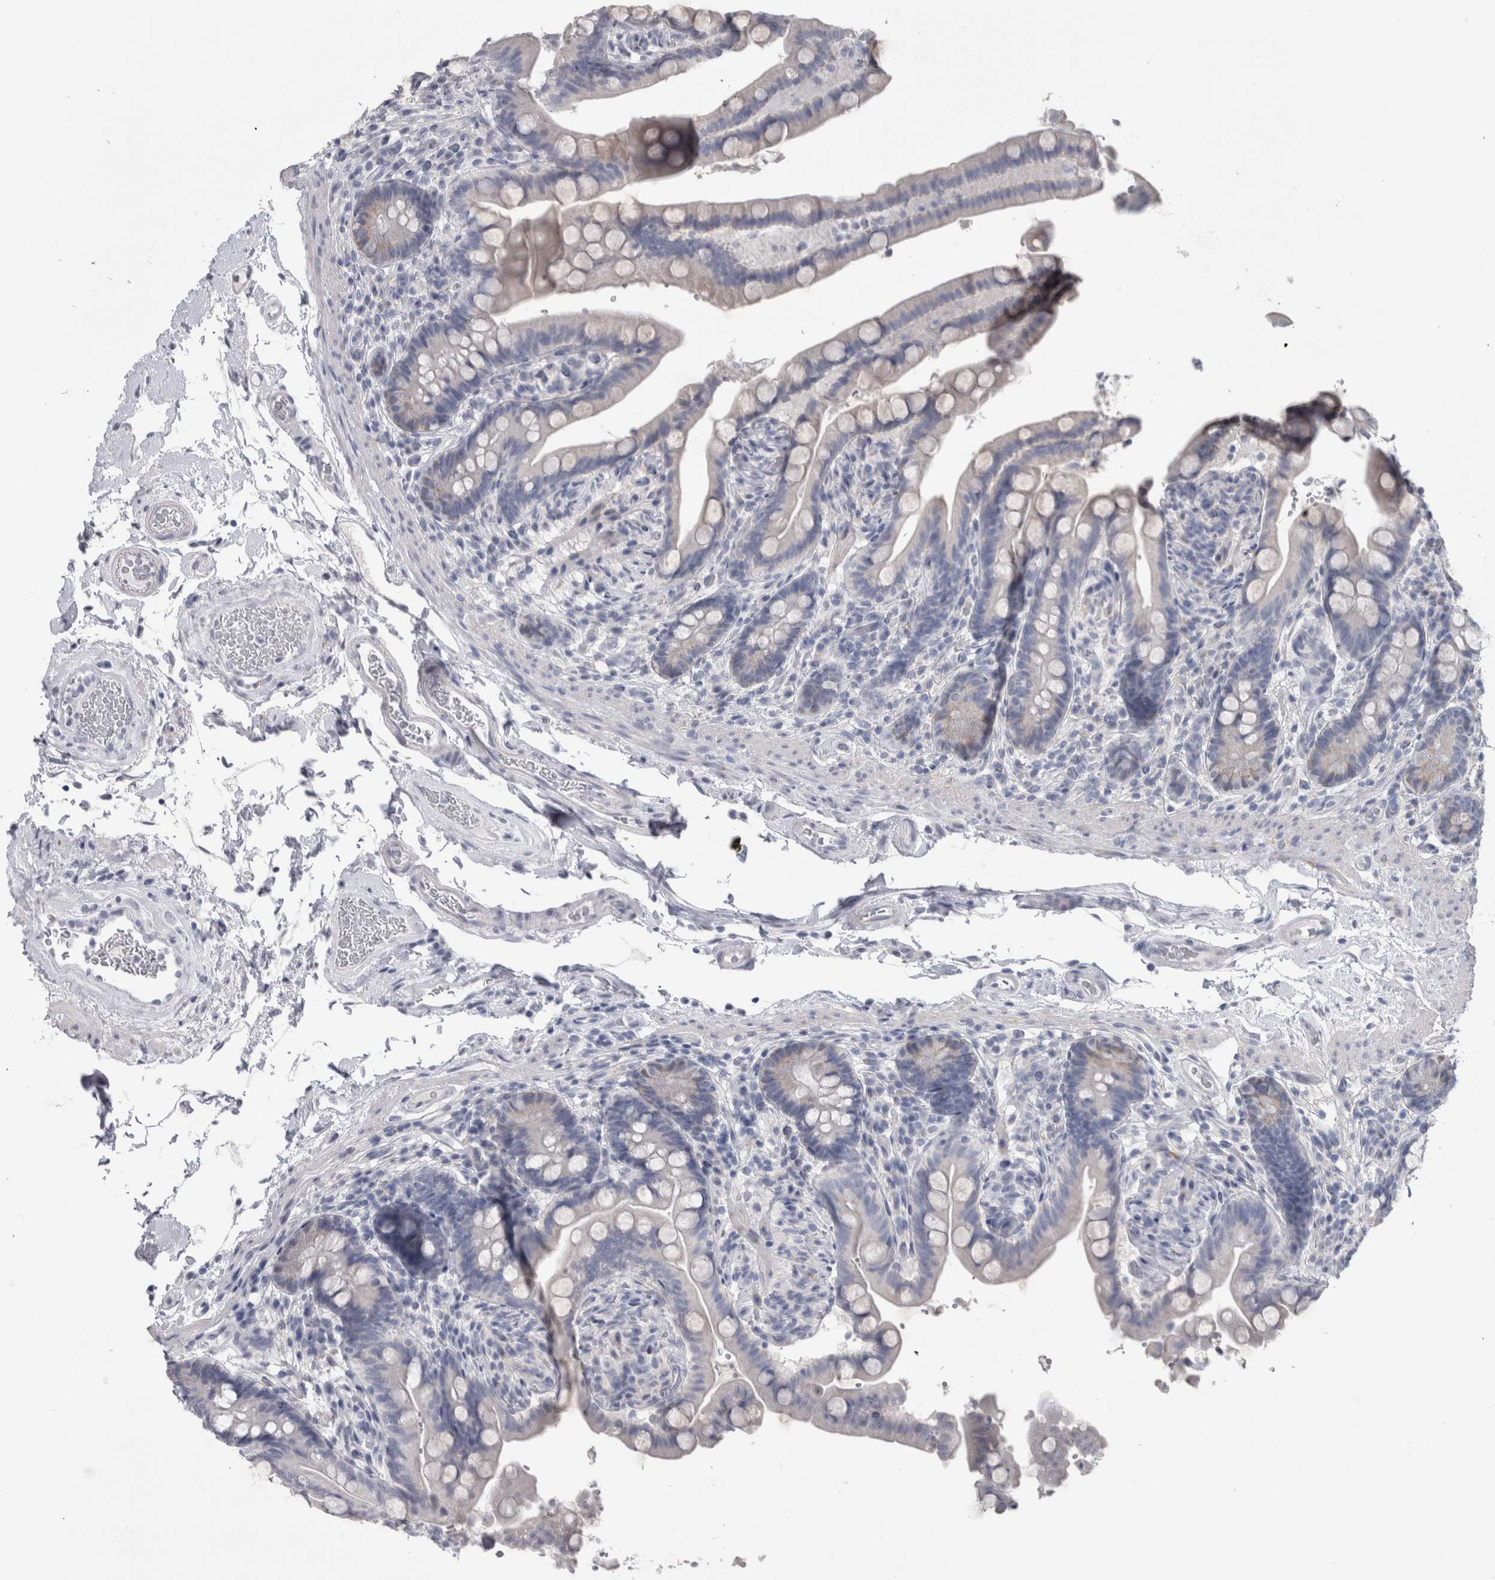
{"staining": {"intensity": "negative", "quantity": "none", "location": "none"}, "tissue": "colon", "cell_type": "Endothelial cells", "image_type": "normal", "snomed": [{"axis": "morphology", "description": "Normal tissue, NOS"}, {"axis": "topography", "description": "Smooth muscle"}, {"axis": "topography", "description": "Colon"}], "caption": "Immunohistochemical staining of unremarkable colon shows no significant expression in endothelial cells. (Brightfield microscopy of DAB (3,3'-diaminobenzidine) IHC at high magnification).", "gene": "MSMB", "patient": {"sex": "male", "age": 73}}